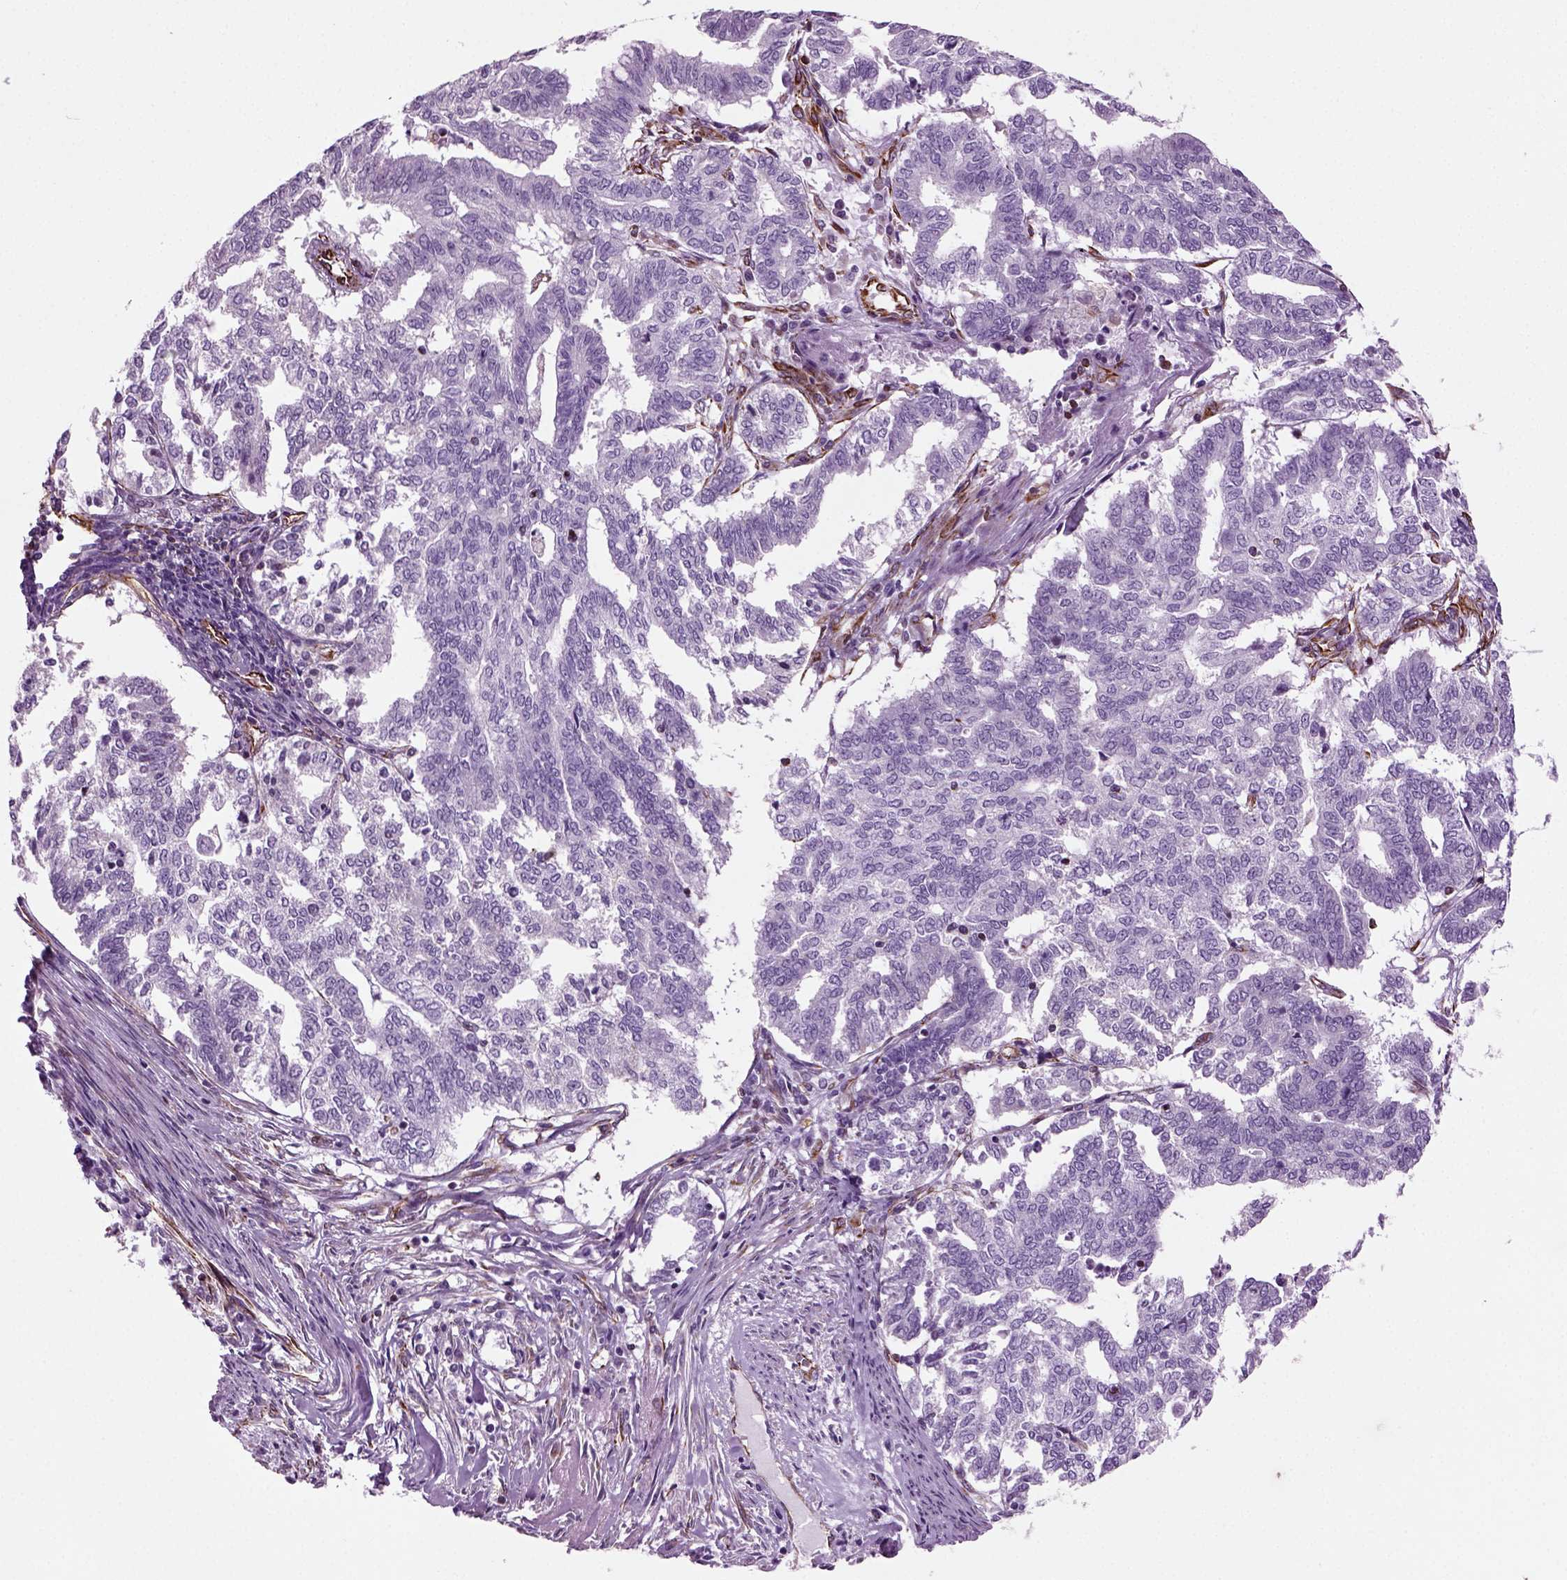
{"staining": {"intensity": "negative", "quantity": "none", "location": "none"}, "tissue": "endometrial cancer", "cell_type": "Tumor cells", "image_type": "cancer", "snomed": [{"axis": "morphology", "description": "Adenocarcinoma, NOS"}, {"axis": "topography", "description": "Endometrium"}], "caption": "This micrograph is of endometrial cancer (adenocarcinoma) stained with IHC to label a protein in brown with the nuclei are counter-stained blue. There is no expression in tumor cells.", "gene": "ACER3", "patient": {"sex": "female", "age": 79}}